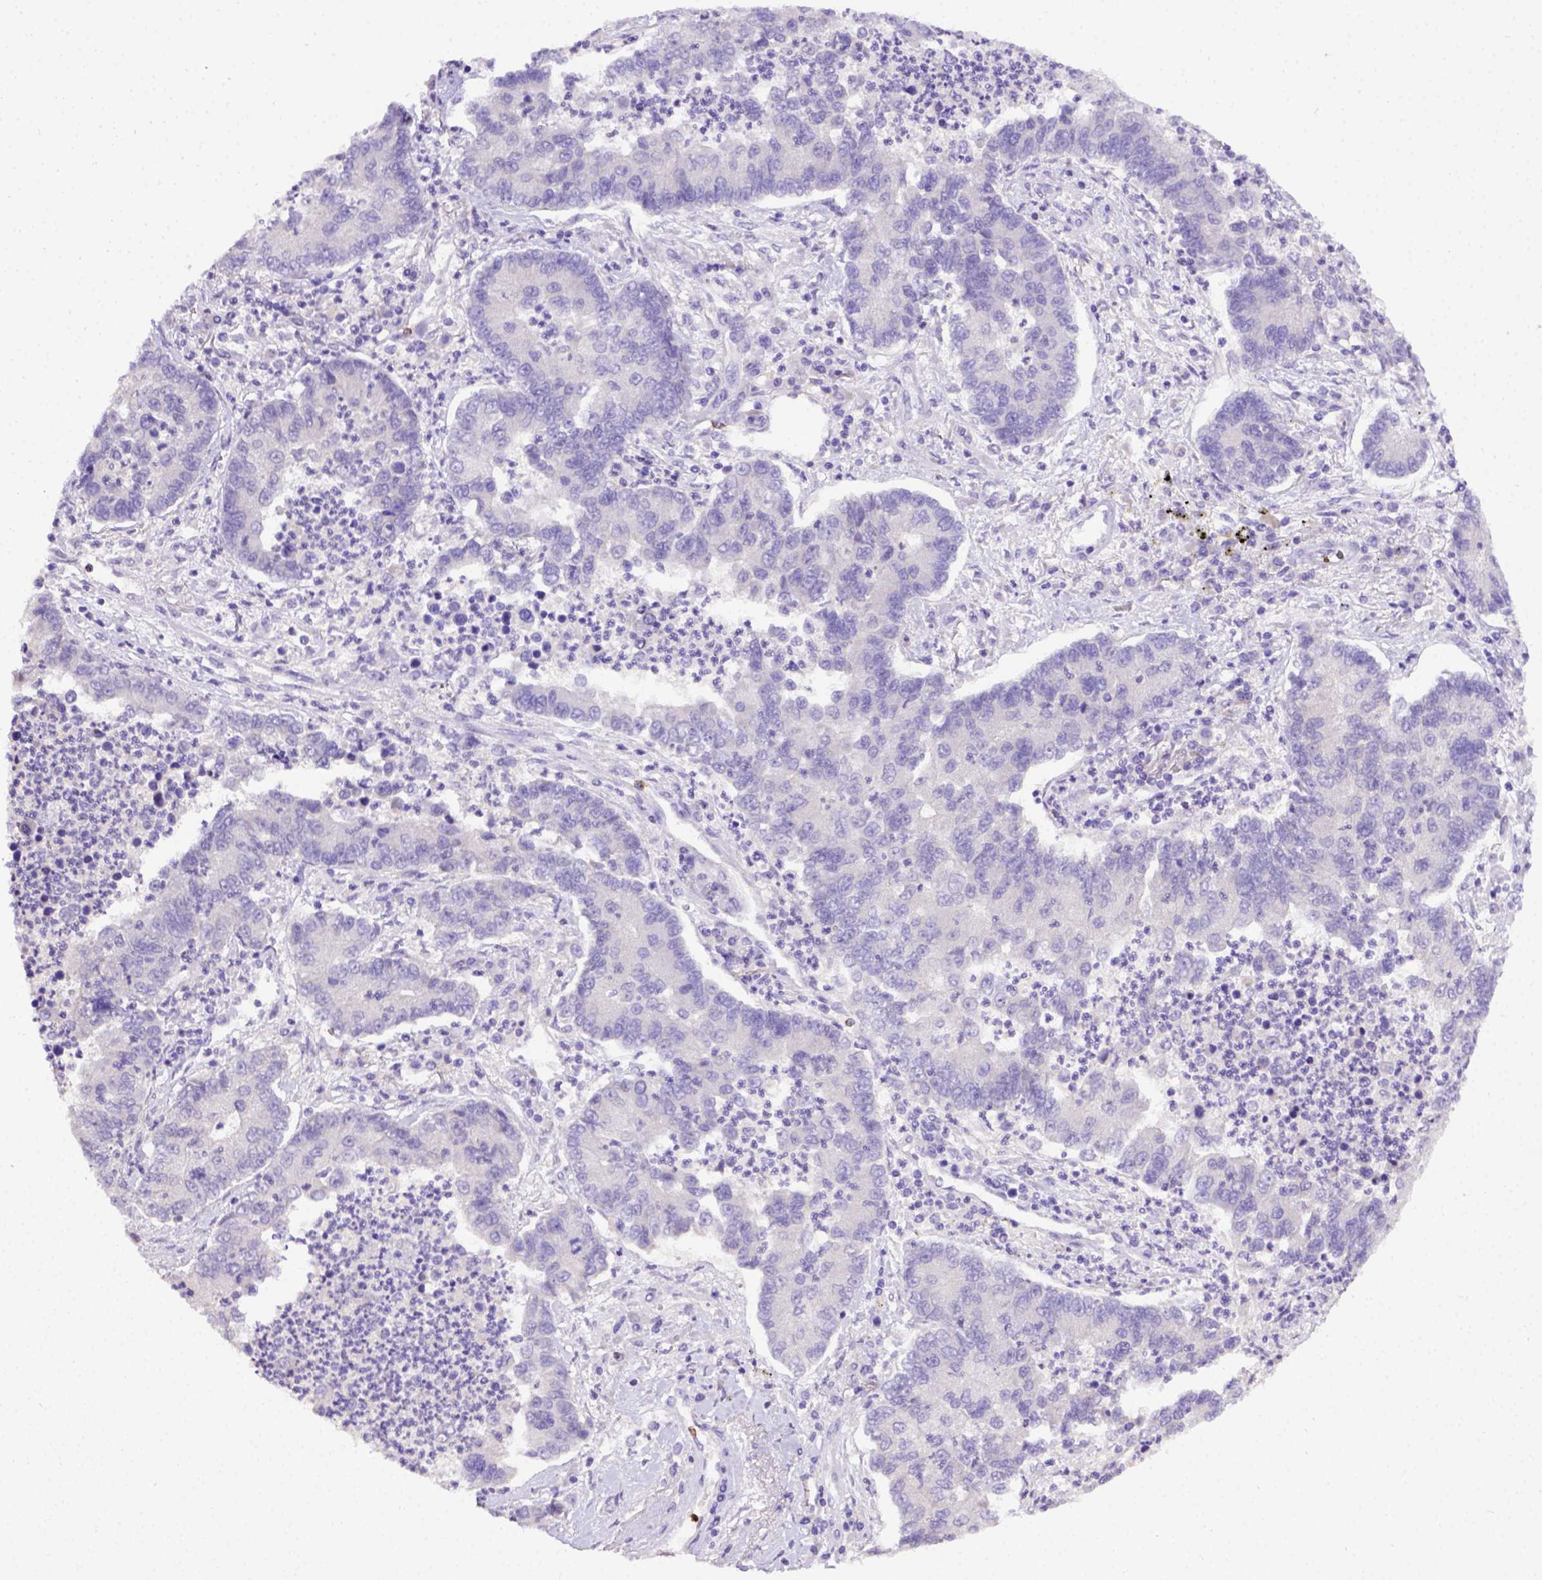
{"staining": {"intensity": "negative", "quantity": "none", "location": "none"}, "tissue": "lung cancer", "cell_type": "Tumor cells", "image_type": "cancer", "snomed": [{"axis": "morphology", "description": "Adenocarcinoma, NOS"}, {"axis": "topography", "description": "Lung"}], "caption": "IHC of lung cancer shows no staining in tumor cells.", "gene": "B3GAT1", "patient": {"sex": "female", "age": 57}}